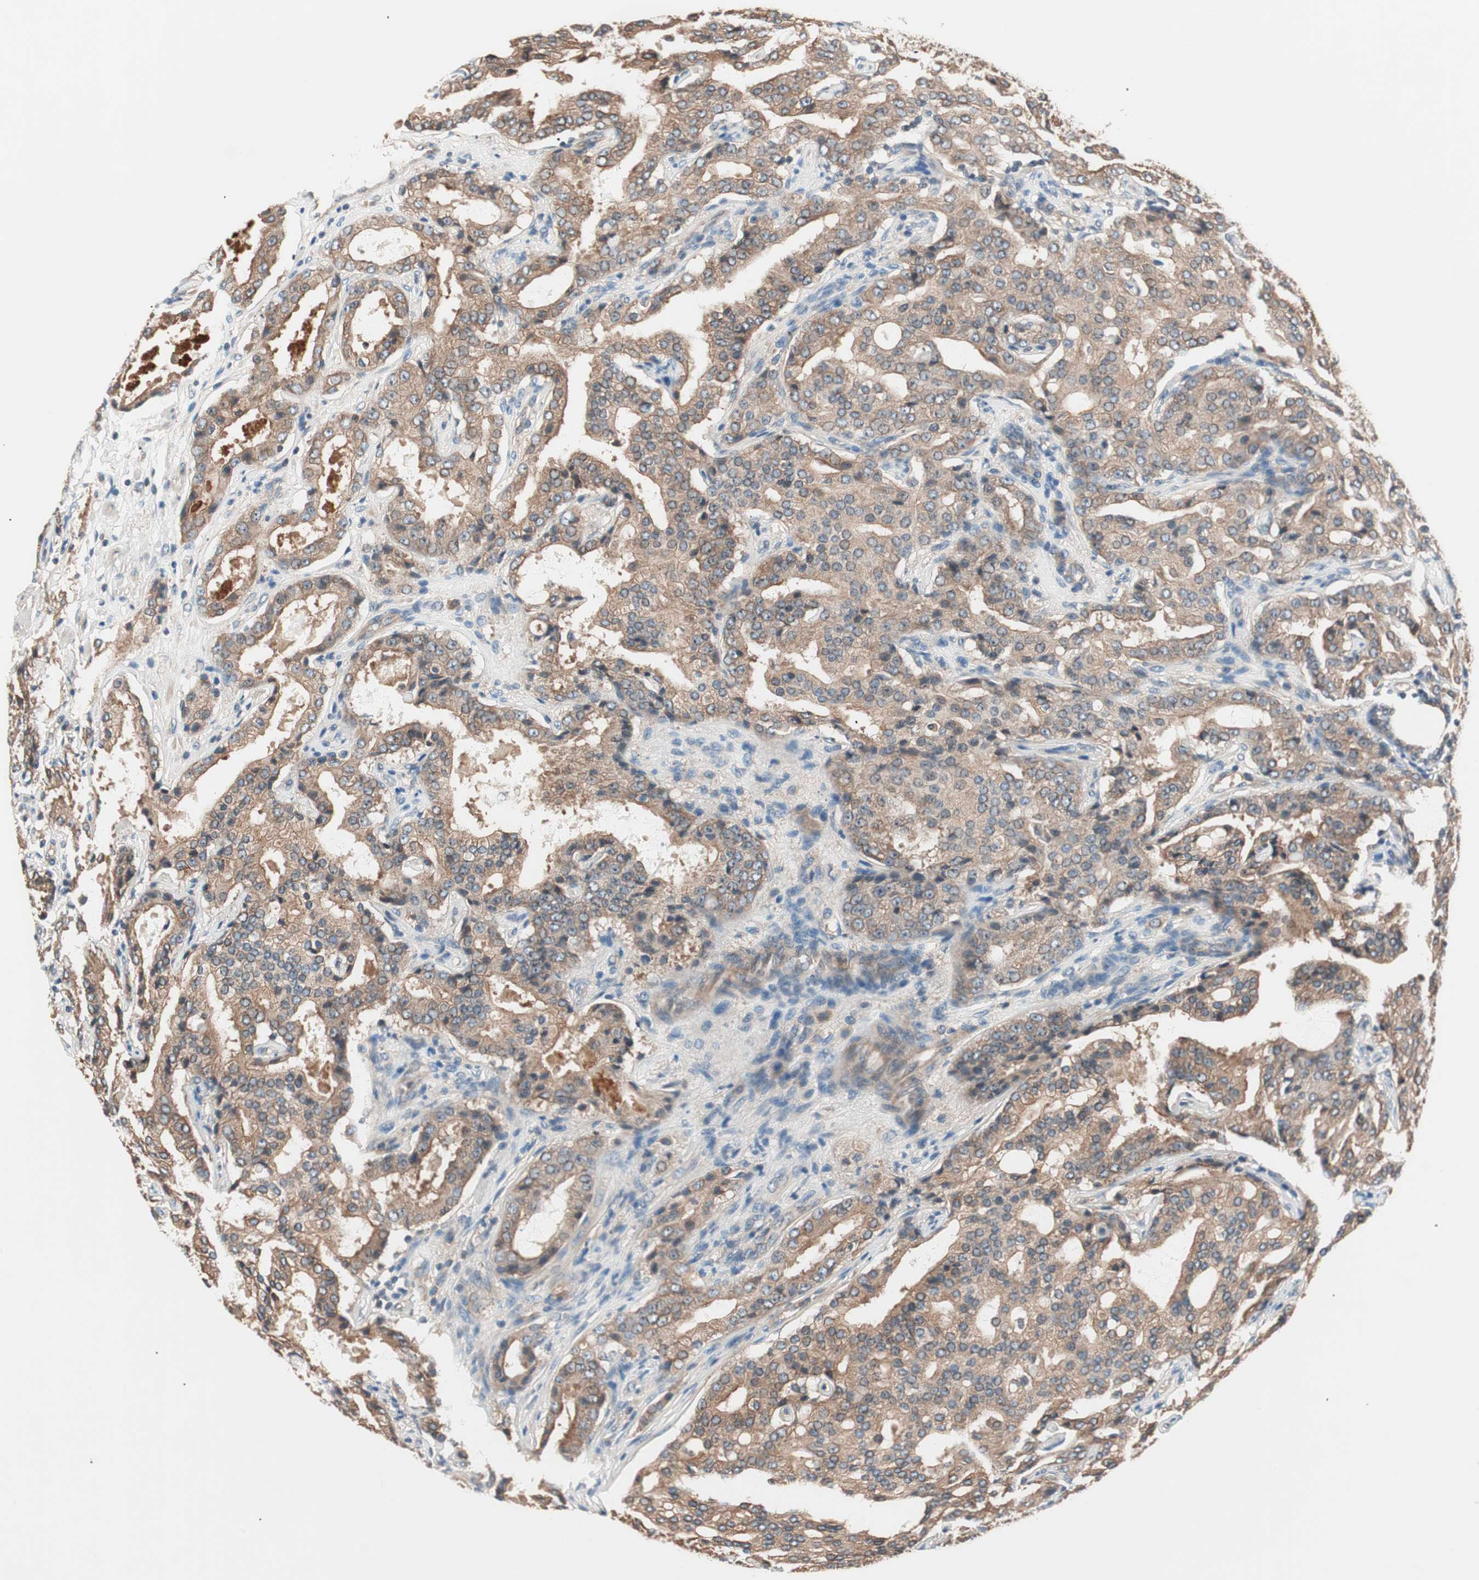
{"staining": {"intensity": "moderate", "quantity": ">75%", "location": "cytoplasmic/membranous"}, "tissue": "prostate cancer", "cell_type": "Tumor cells", "image_type": "cancer", "snomed": [{"axis": "morphology", "description": "Adenocarcinoma, High grade"}, {"axis": "topography", "description": "Prostate"}], "caption": "Immunohistochemical staining of human prostate adenocarcinoma (high-grade) displays moderate cytoplasmic/membranous protein positivity in about >75% of tumor cells. (Stains: DAB (3,3'-diaminobenzidine) in brown, nuclei in blue, Microscopy: brightfield microscopy at high magnification).", "gene": "TSG101", "patient": {"sex": "male", "age": 72}}